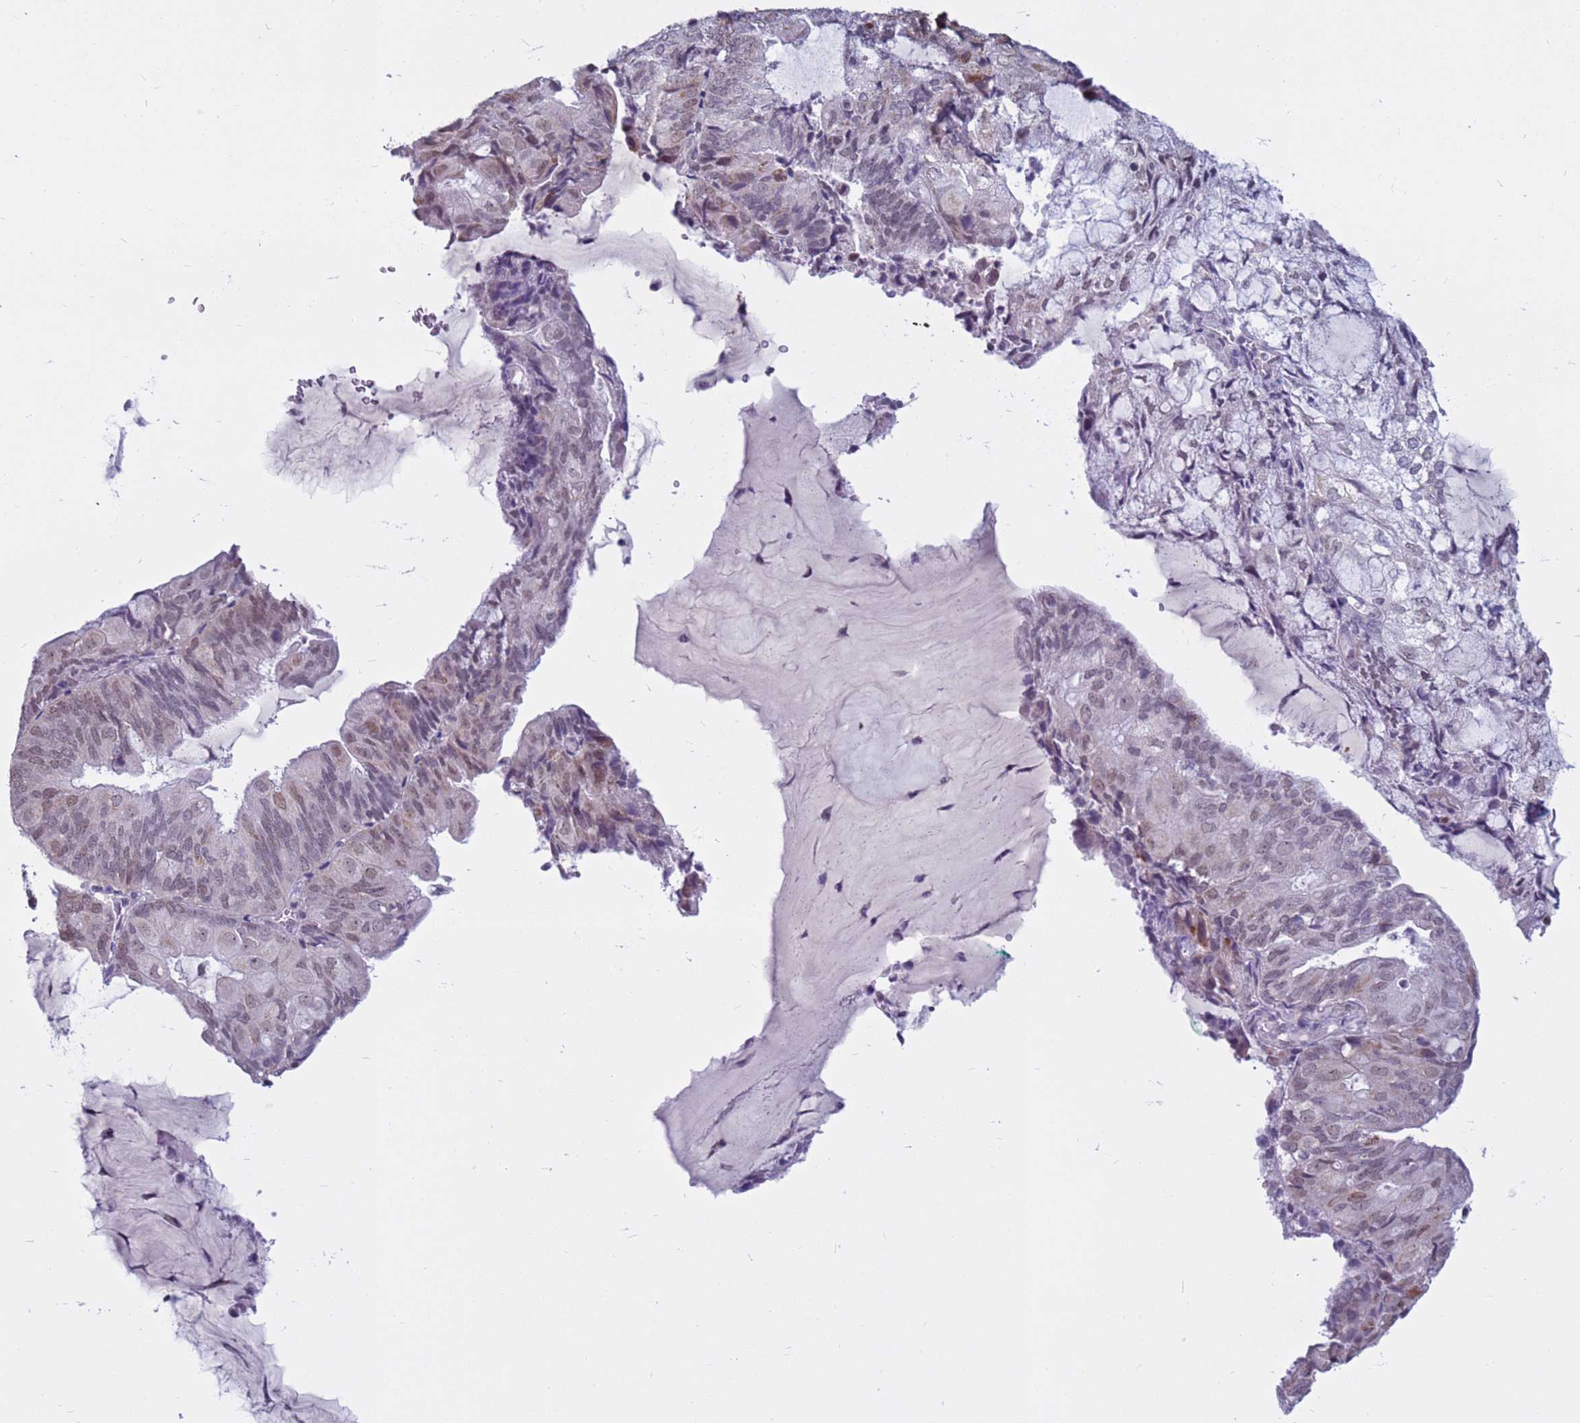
{"staining": {"intensity": "weak", "quantity": "<25%", "location": "cytoplasmic/membranous,nuclear"}, "tissue": "endometrial cancer", "cell_type": "Tumor cells", "image_type": "cancer", "snomed": [{"axis": "morphology", "description": "Adenocarcinoma, NOS"}, {"axis": "topography", "description": "Endometrium"}], "caption": "Immunohistochemistry micrograph of neoplastic tissue: human endometrial cancer stained with DAB demonstrates no significant protein staining in tumor cells.", "gene": "CDK2AP2", "patient": {"sex": "female", "age": 81}}